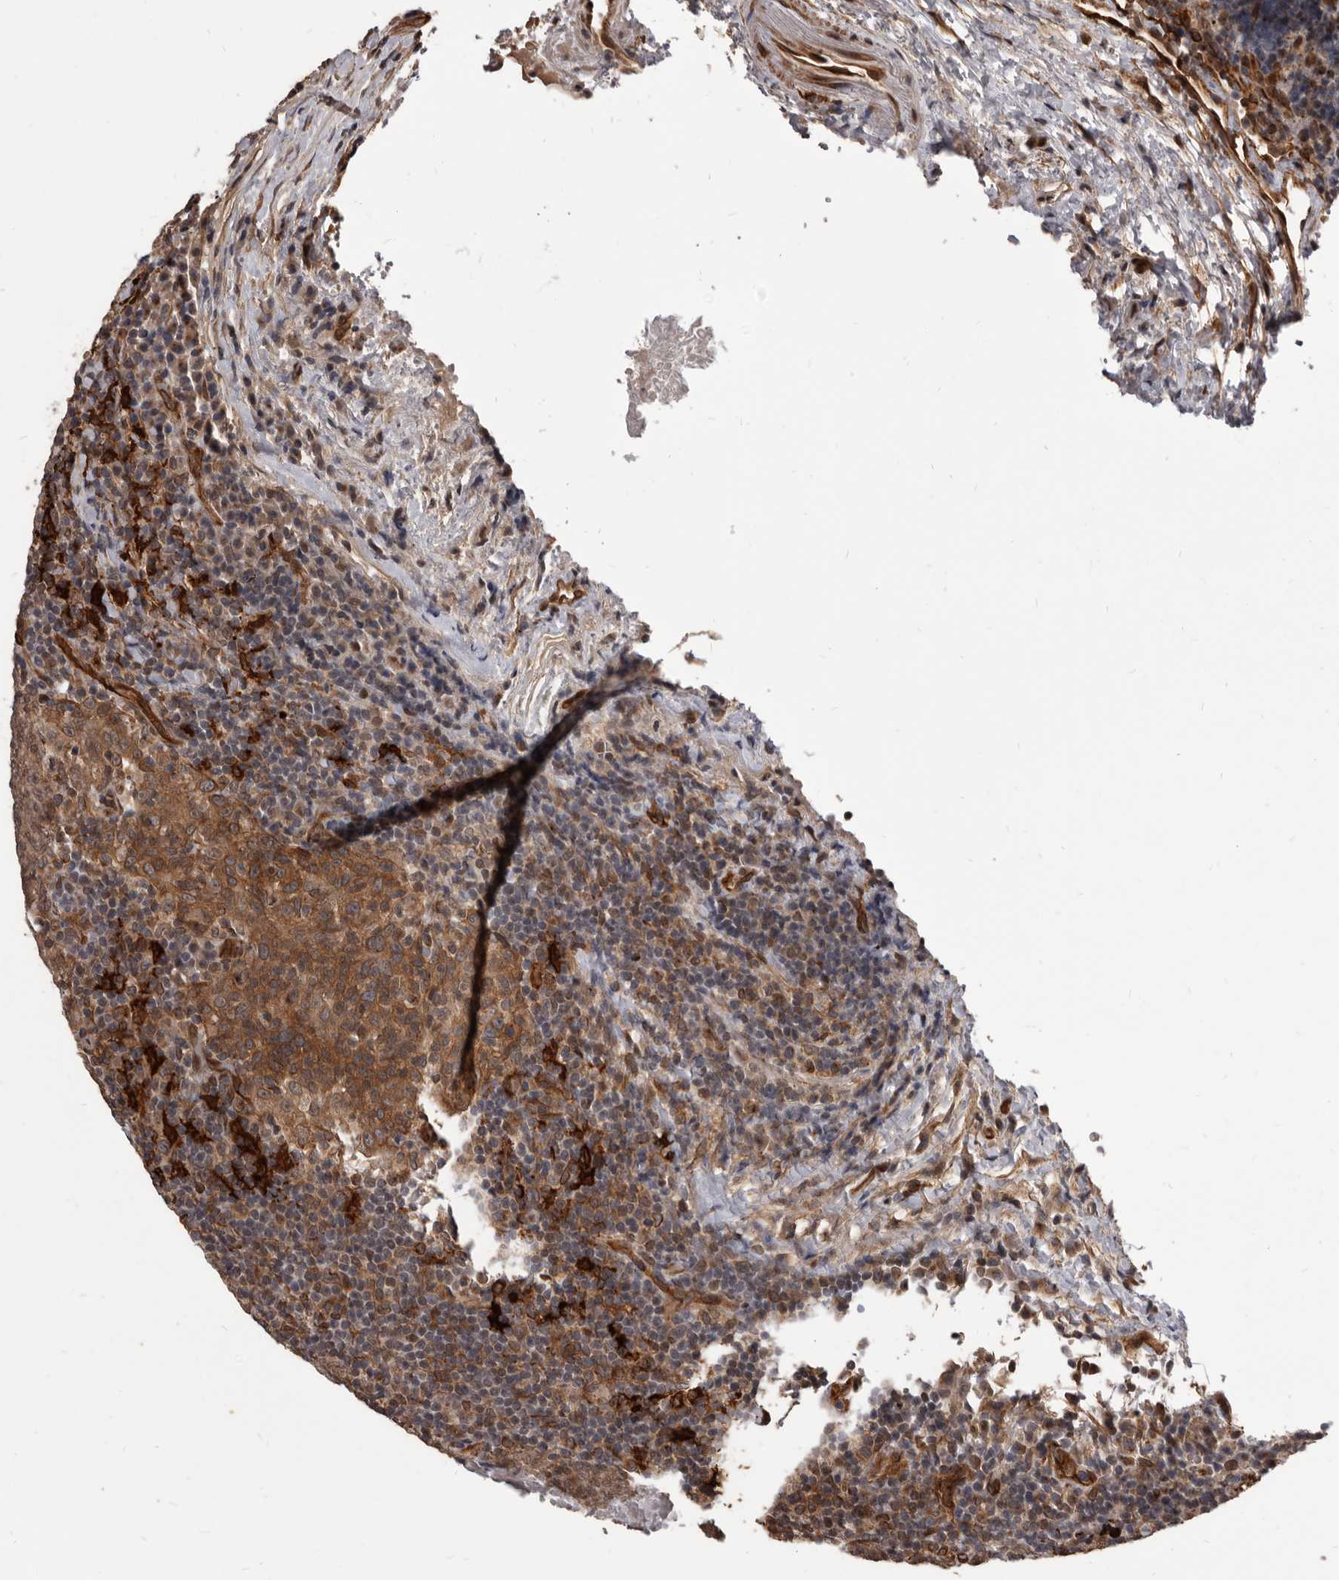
{"staining": {"intensity": "moderate", "quantity": "25%-75%", "location": "cytoplasmic/membranous"}, "tissue": "head and neck cancer", "cell_type": "Tumor cells", "image_type": "cancer", "snomed": [{"axis": "morphology", "description": "Squamous cell carcinoma, NOS"}, {"axis": "morphology", "description": "Squamous cell carcinoma, metastatic, NOS"}, {"axis": "topography", "description": "Lymph node"}, {"axis": "topography", "description": "Head-Neck"}], "caption": "Immunohistochemistry (IHC) photomicrograph of squamous cell carcinoma (head and neck) stained for a protein (brown), which shows medium levels of moderate cytoplasmic/membranous staining in approximately 25%-75% of tumor cells.", "gene": "ADAMTS20", "patient": {"sex": "male", "age": 62}}